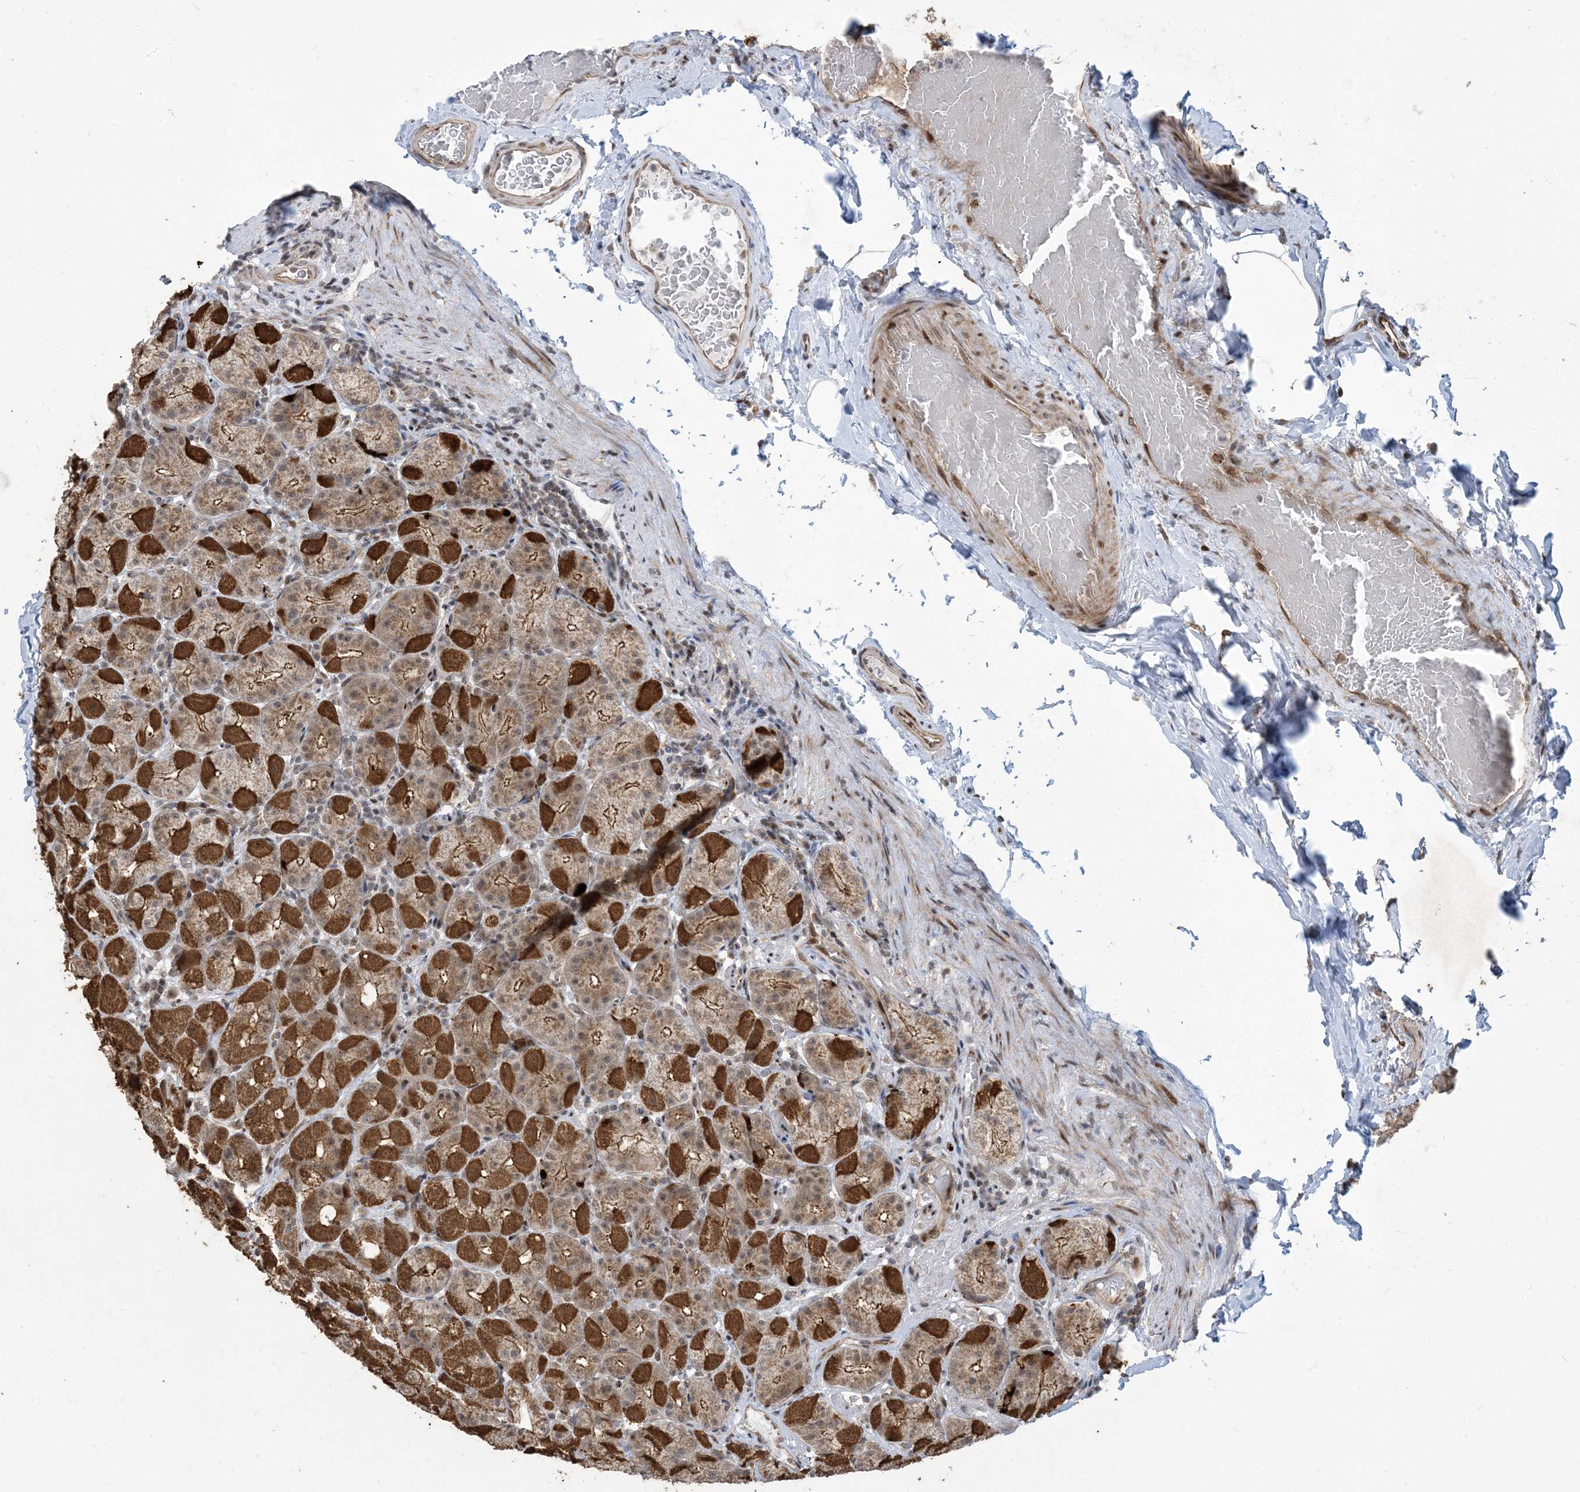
{"staining": {"intensity": "strong", "quantity": ">75%", "location": "cytoplasmic/membranous,nuclear"}, "tissue": "stomach", "cell_type": "Glandular cells", "image_type": "normal", "snomed": [{"axis": "morphology", "description": "Normal tissue, NOS"}, {"axis": "topography", "description": "Stomach, upper"}], "caption": "IHC micrograph of normal stomach: stomach stained using immunohistochemistry (IHC) displays high levels of strong protein expression localized specifically in the cytoplasmic/membranous,nuclear of glandular cells, appearing as a cytoplasmic/membranous,nuclear brown color.", "gene": "FAM9B", "patient": {"sex": "male", "age": 68}}